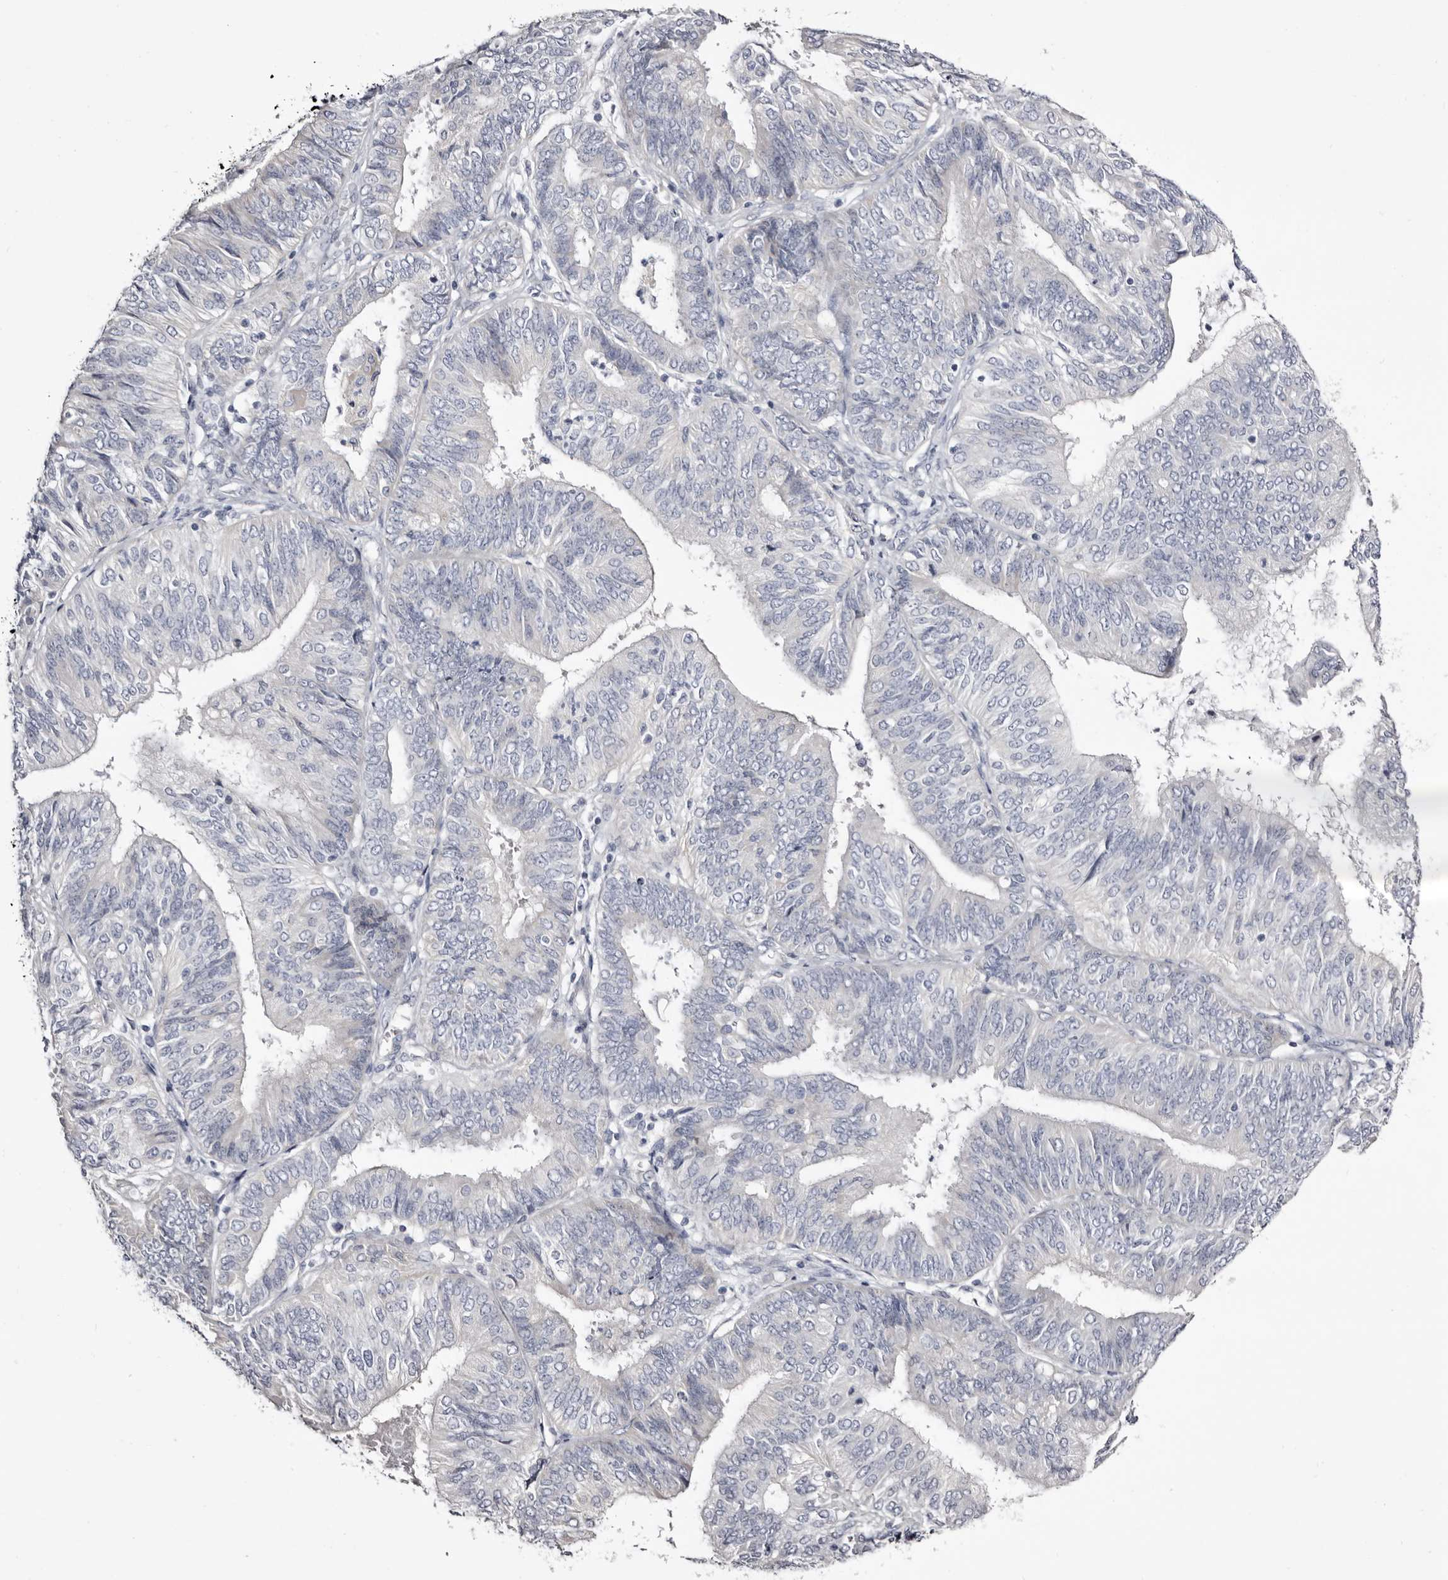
{"staining": {"intensity": "negative", "quantity": "none", "location": "none"}, "tissue": "endometrial cancer", "cell_type": "Tumor cells", "image_type": "cancer", "snomed": [{"axis": "morphology", "description": "Adenocarcinoma, NOS"}, {"axis": "topography", "description": "Endometrium"}], "caption": "This is an immunohistochemistry (IHC) photomicrograph of human endometrial cancer (adenocarcinoma). There is no expression in tumor cells.", "gene": "CASQ1", "patient": {"sex": "female", "age": 58}}